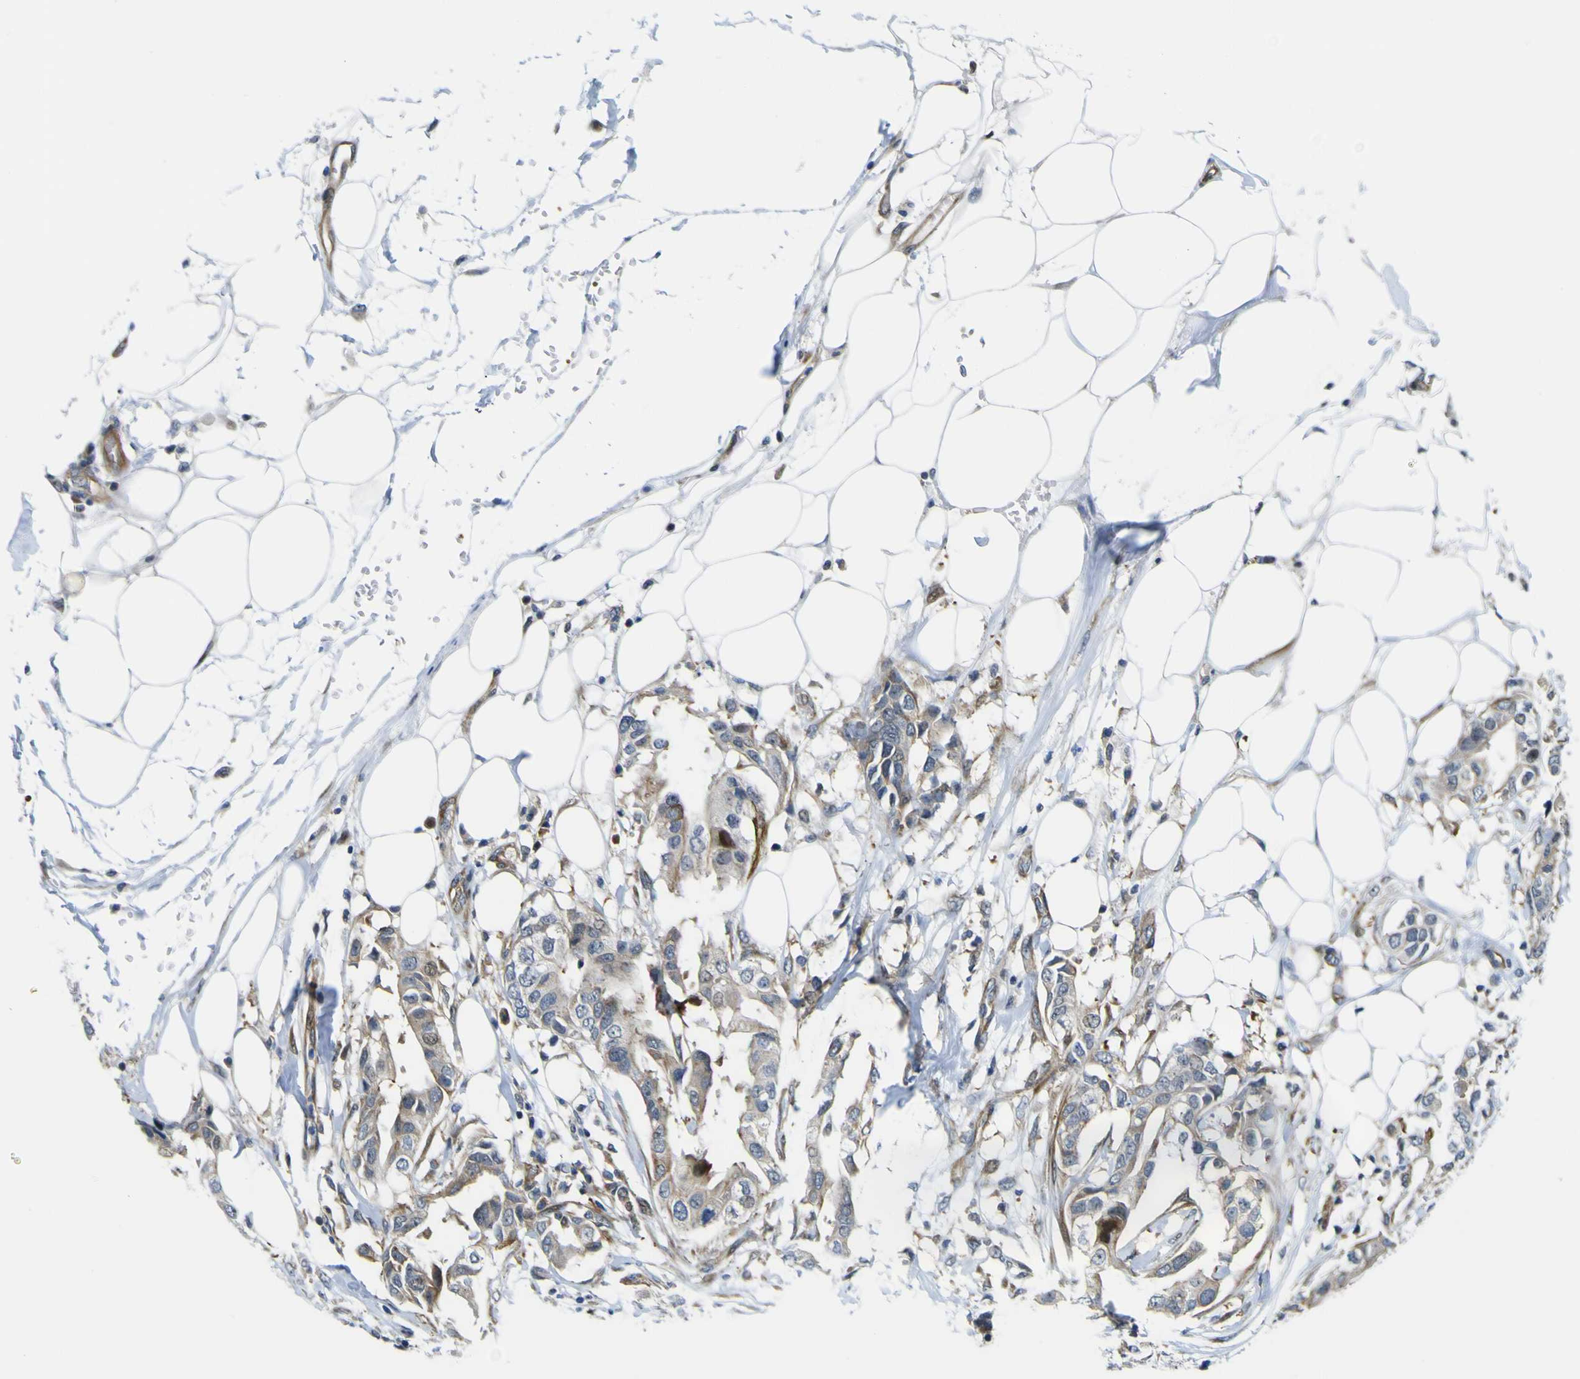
{"staining": {"intensity": "moderate", "quantity": ">75%", "location": "cytoplasmic/membranous"}, "tissue": "breast cancer", "cell_type": "Tumor cells", "image_type": "cancer", "snomed": [{"axis": "morphology", "description": "Duct carcinoma"}, {"axis": "topography", "description": "Breast"}], "caption": "Breast cancer stained with DAB IHC reveals medium levels of moderate cytoplasmic/membranous expression in approximately >75% of tumor cells. The staining was performed using DAB (3,3'-diaminobenzidine), with brown indicating positive protein expression. Nuclei are stained blue with hematoxylin.", "gene": "KDM7A", "patient": {"sex": "female", "age": 40}}